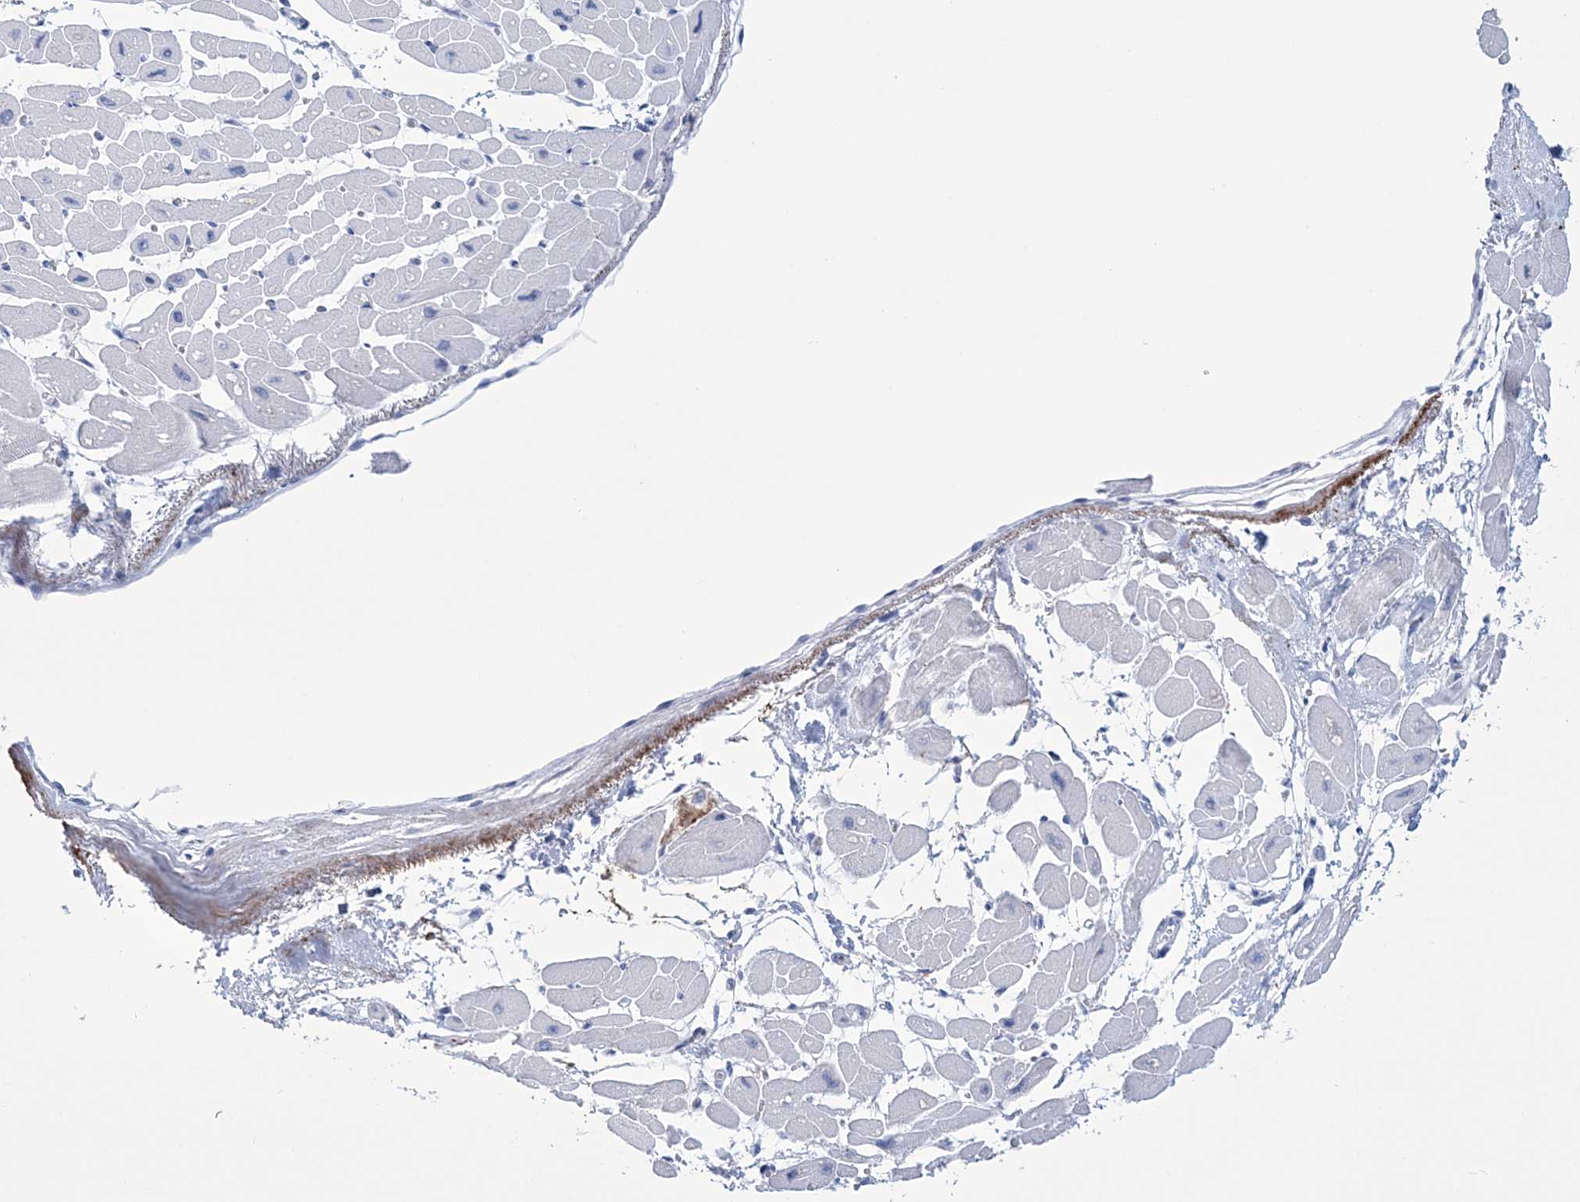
{"staining": {"intensity": "negative", "quantity": "none", "location": "none"}, "tissue": "heart muscle", "cell_type": "Cardiomyocytes", "image_type": "normal", "snomed": [{"axis": "morphology", "description": "Normal tissue, NOS"}, {"axis": "topography", "description": "Heart"}], "caption": "This is an immunohistochemistry image of normal human heart muscle. There is no expression in cardiomyocytes.", "gene": "DPCD", "patient": {"sex": "female", "age": 54}}